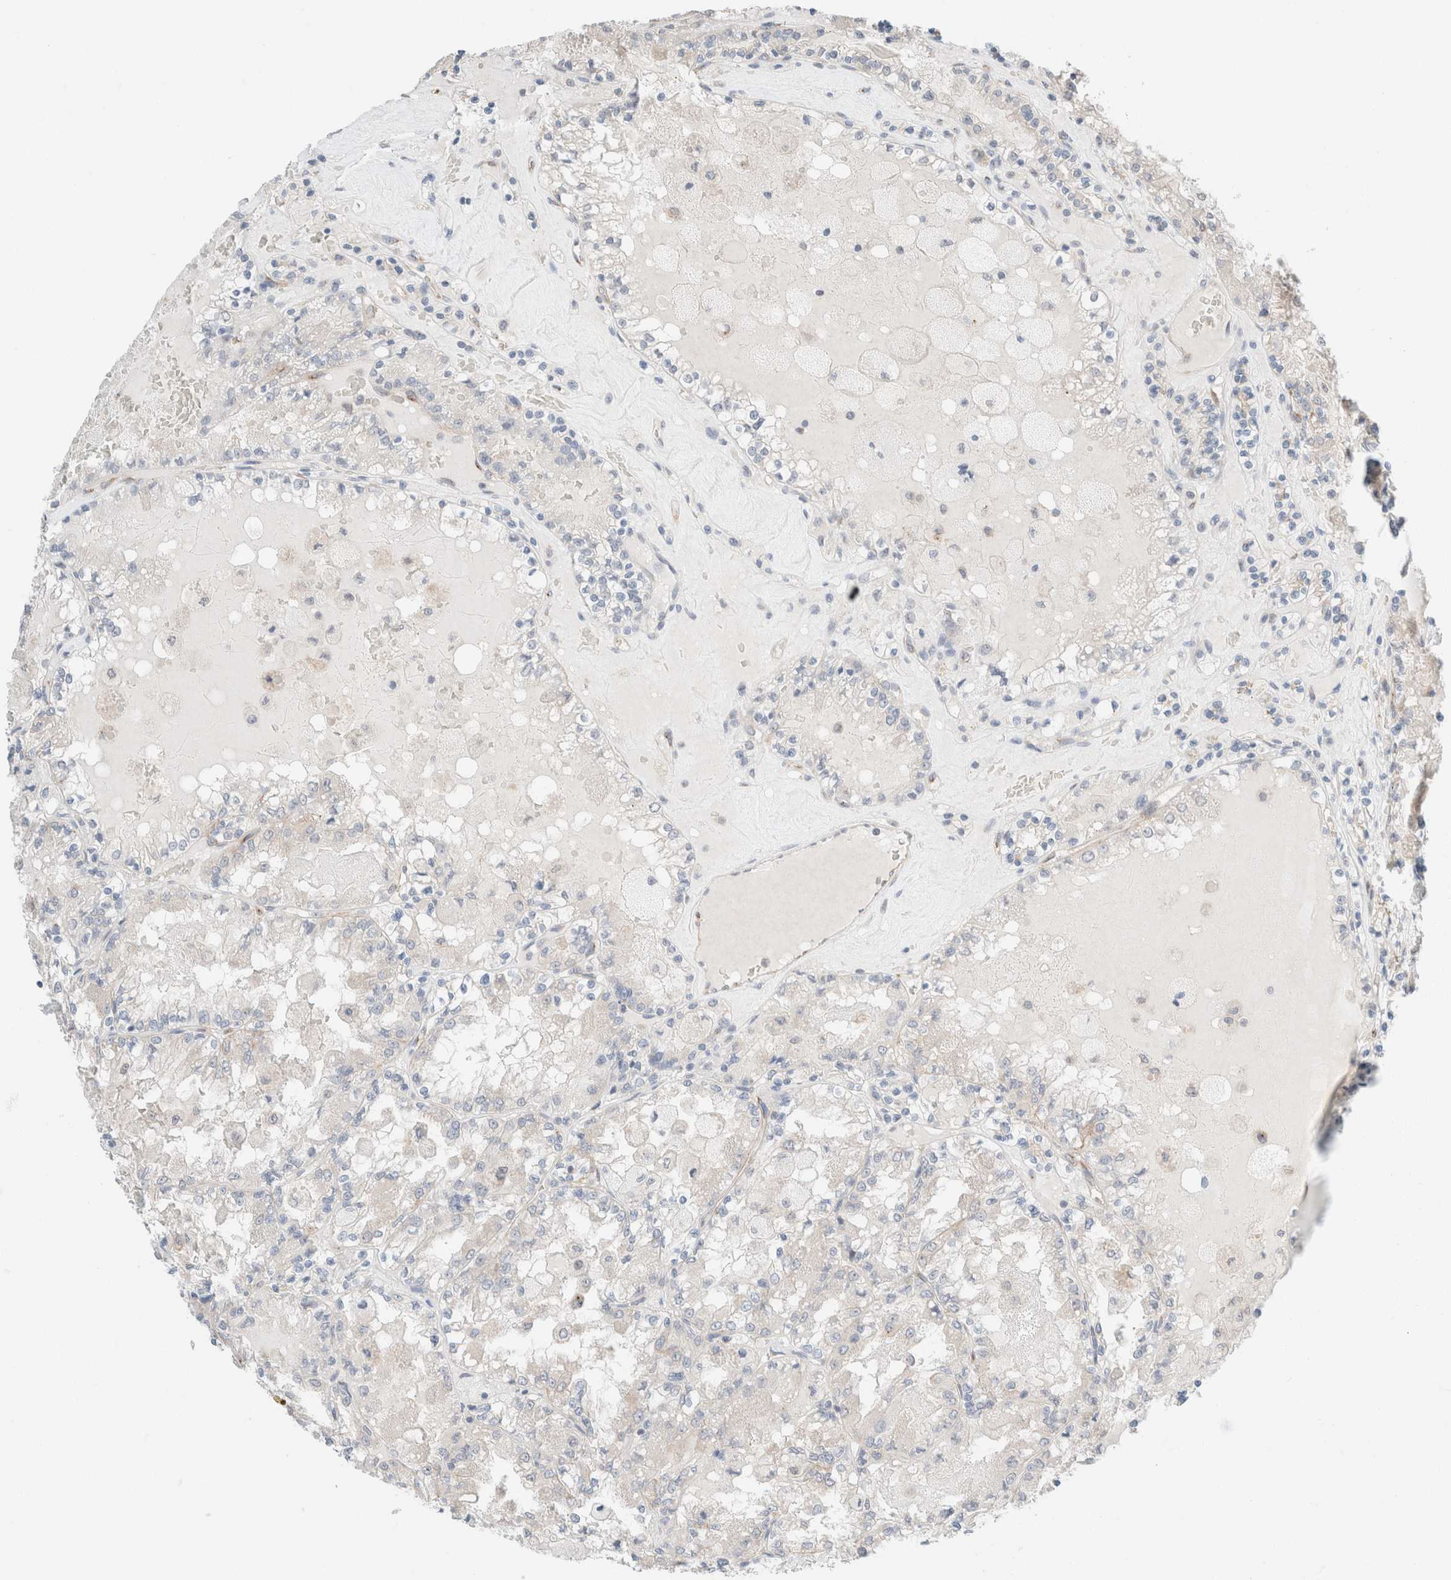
{"staining": {"intensity": "negative", "quantity": "none", "location": "none"}, "tissue": "renal cancer", "cell_type": "Tumor cells", "image_type": "cancer", "snomed": [{"axis": "morphology", "description": "Adenocarcinoma, NOS"}, {"axis": "topography", "description": "Kidney"}], "caption": "Histopathology image shows no significant protein positivity in tumor cells of renal cancer (adenocarcinoma).", "gene": "CASC3", "patient": {"sex": "female", "age": 56}}